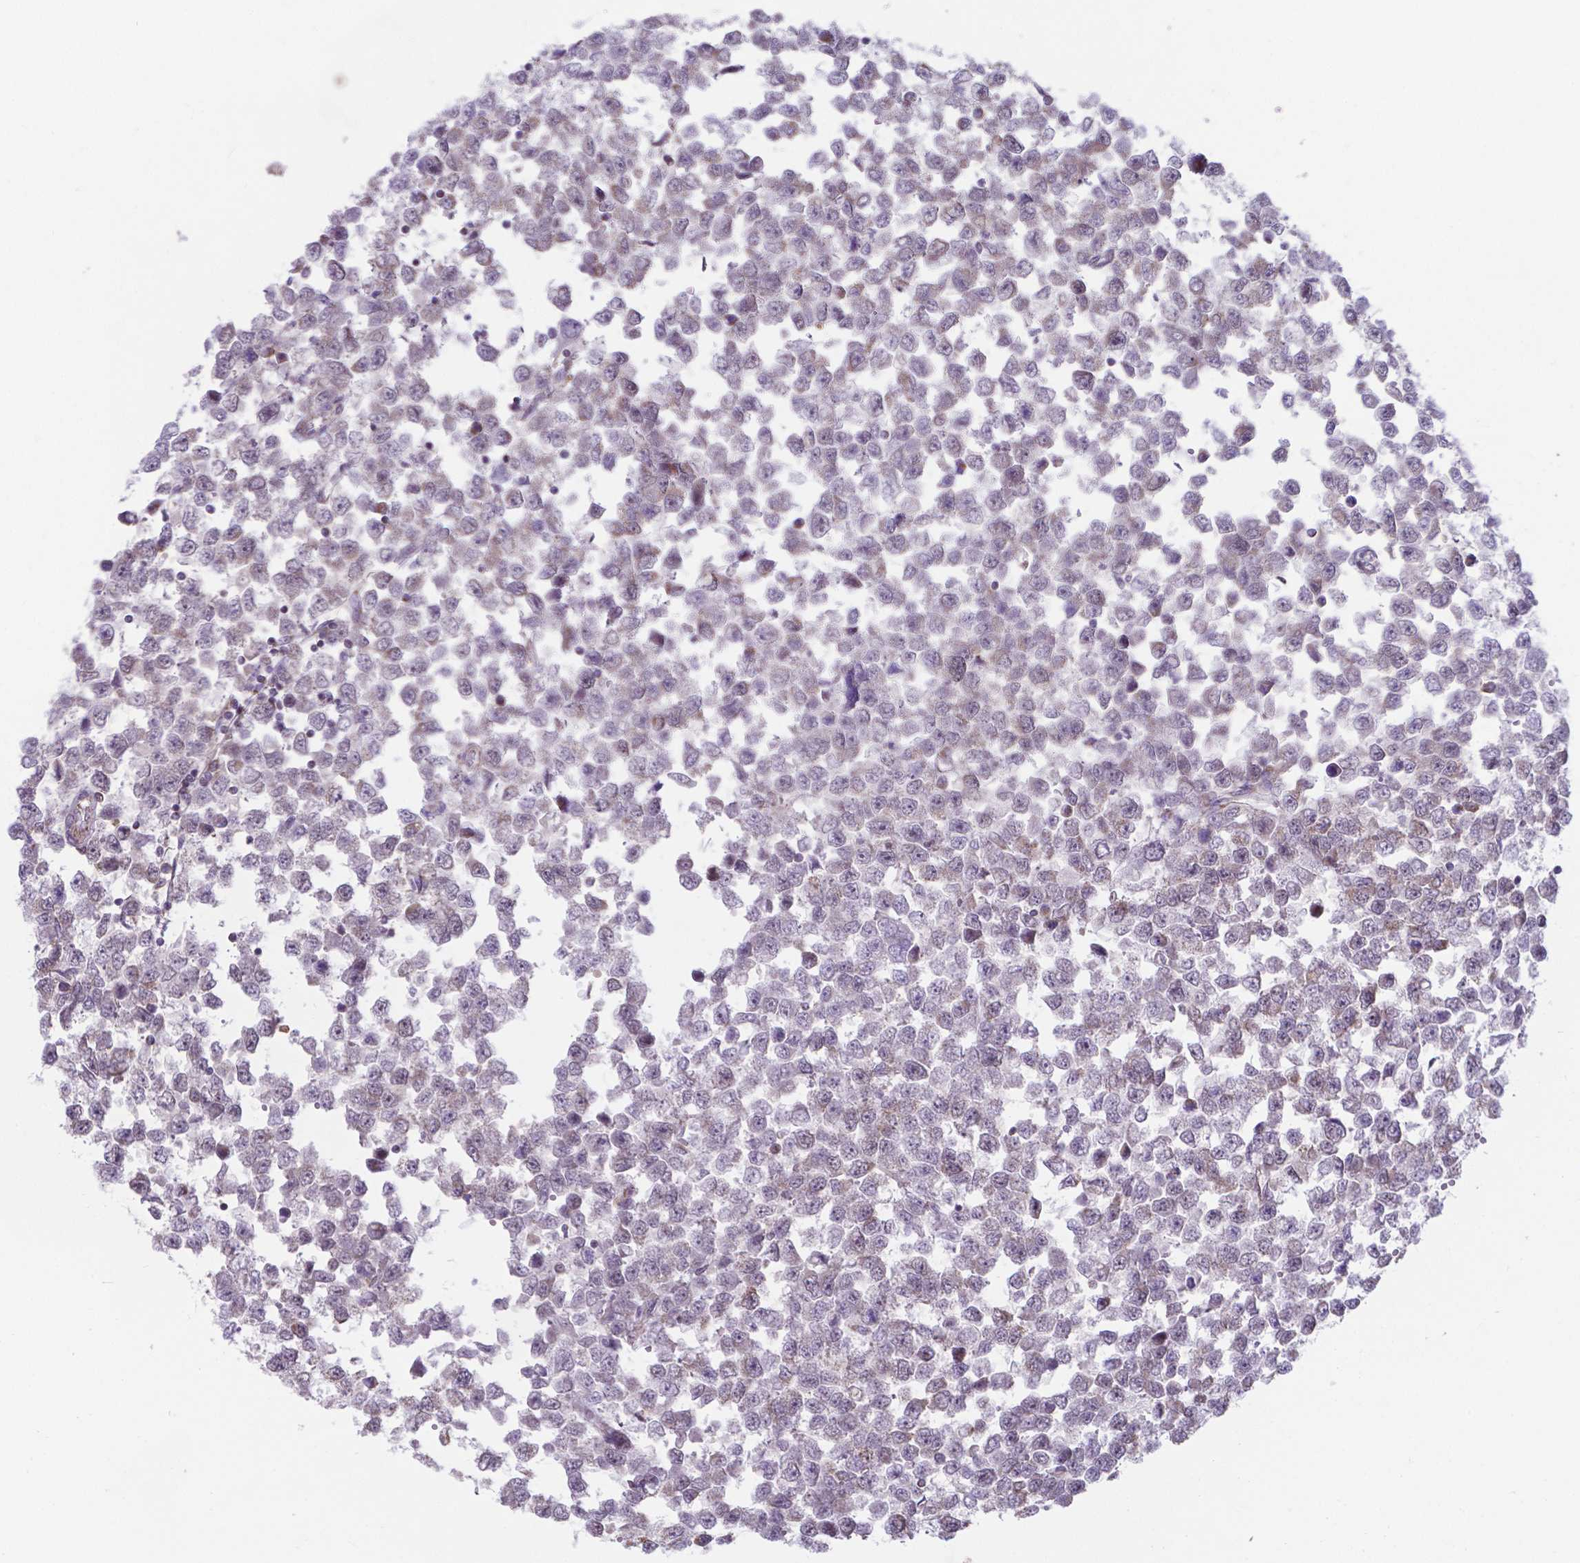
{"staining": {"intensity": "weak", "quantity": "25%-75%", "location": "cytoplasmic/membranous"}, "tissue": "testis cancer", "cell_type": "Tumor cells", "image_type": "cancer", "snomed": [{"axis": "morphology", "description": "Normal tissue, NOS"}, {"axis": "morphology", "description": "Seminoma, NOS"}, {"axis": "topography", "description": "Testis"}, {"axis": "topography", "description": "Epididymis"}], "caption": "Immunohistochemistry (DAB) staining of human seminoma (testis) reveals weak cytoplasmic/membranous protein staining in approximately 25%-75% of tumor cells. (Stains: DAB in brown, nuclei in blue, Microscopy: brightfield microscopy at high magnification).", "gene": "FAM114A1", "patient": {"sex": "male", "age": 34}}